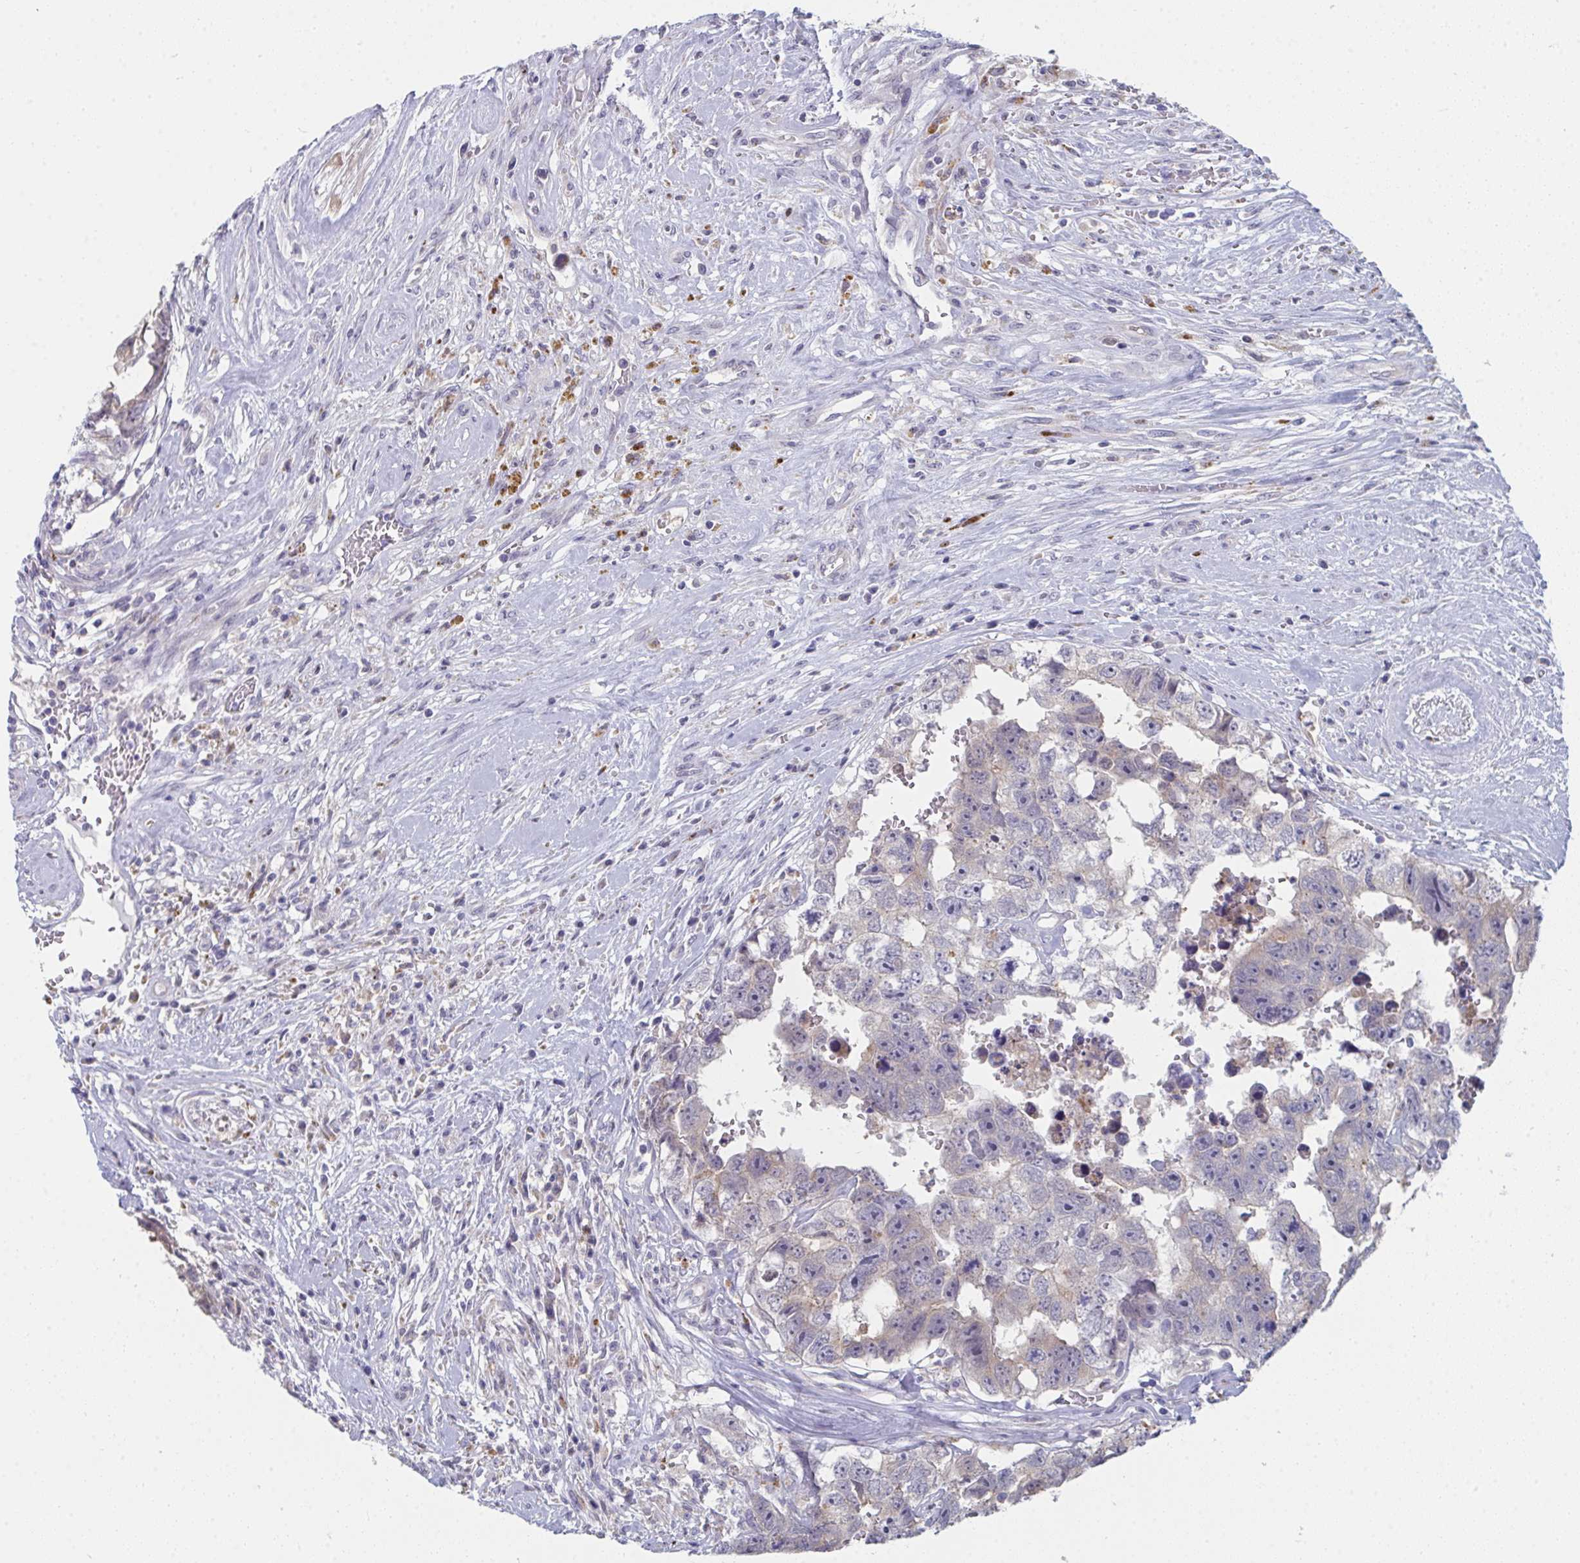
{"staining": {"intensity": "weak", "quantity": "<25%", "location": "cytoplasmic/membranous"}, "tissue": "testis cancer", "cell_type": "Tumor cells", "image_type": "cancer", "snomed": [{"axis": "morphology", "description": "Carcinoma, Embryonal, NOS"}, {"axis": "topography", "description": "Testis"}], "caption": "DAB immunohistochemical staining of testis cancer (embryonal carcinoma) demonstrates no significant staining in tumor cells.", "gene": "VWDE", "patient": {"sex": "male", "age": 22}}